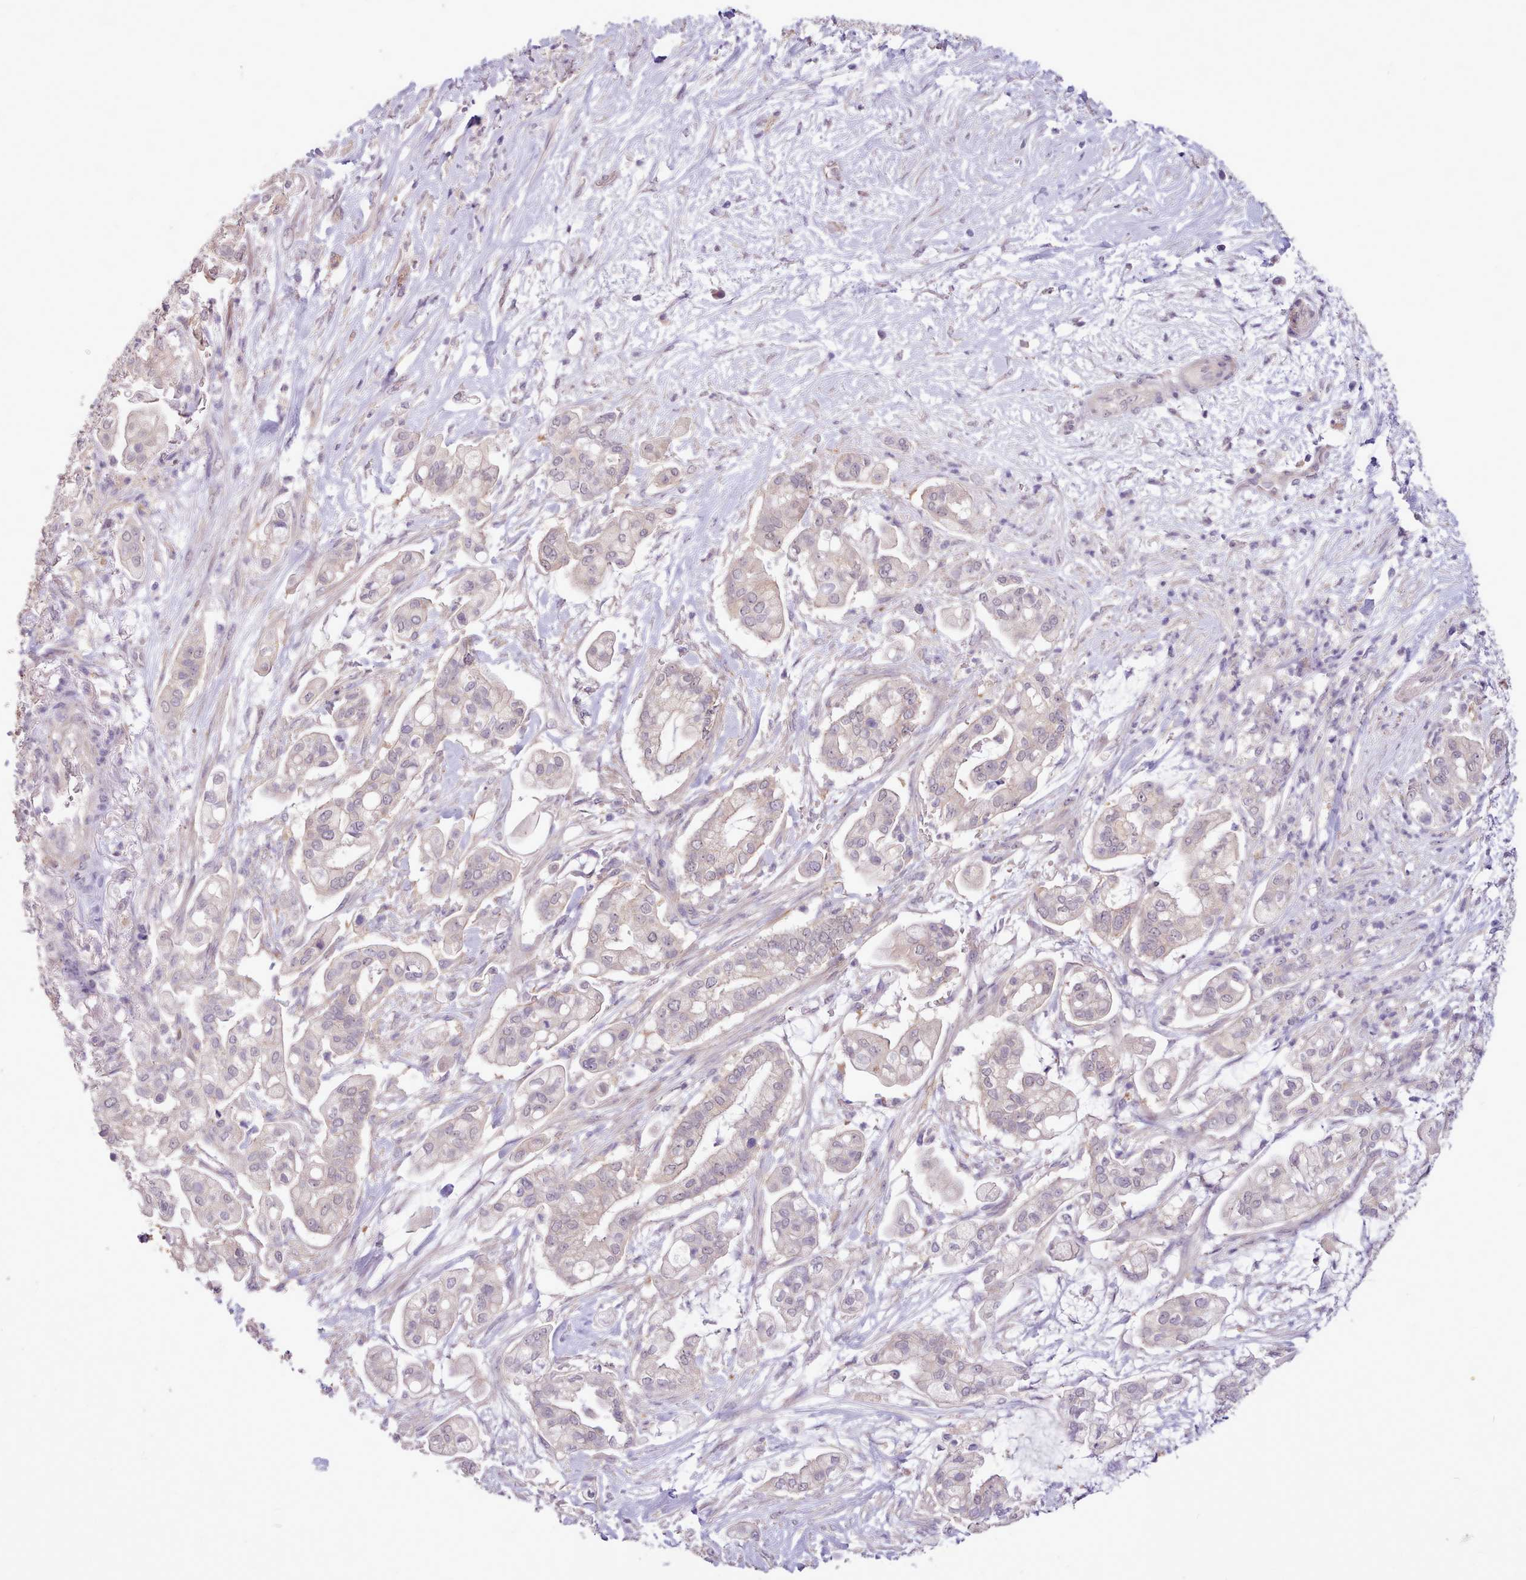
{"staining": {"intensity": "negative", "quantity": "none", "location": "none"}, "tissue": "pancreatic cancer", "cell_type": "Tumor cells", "image_type": "cancer", "snomed": [{"axis": "morphology", "description": "Adenocarcinoma, NOS"}, {"axis": "topography", "description": "Pancreas"}], "caption": "A high-resolution histopathology image shows immunohistochemistry (IHC) staining of pancreatic cancer, which reveals no significant expression in tumor cells.", "gene": "ZNF607", "patient": {"sex": "female", "age": 69}}